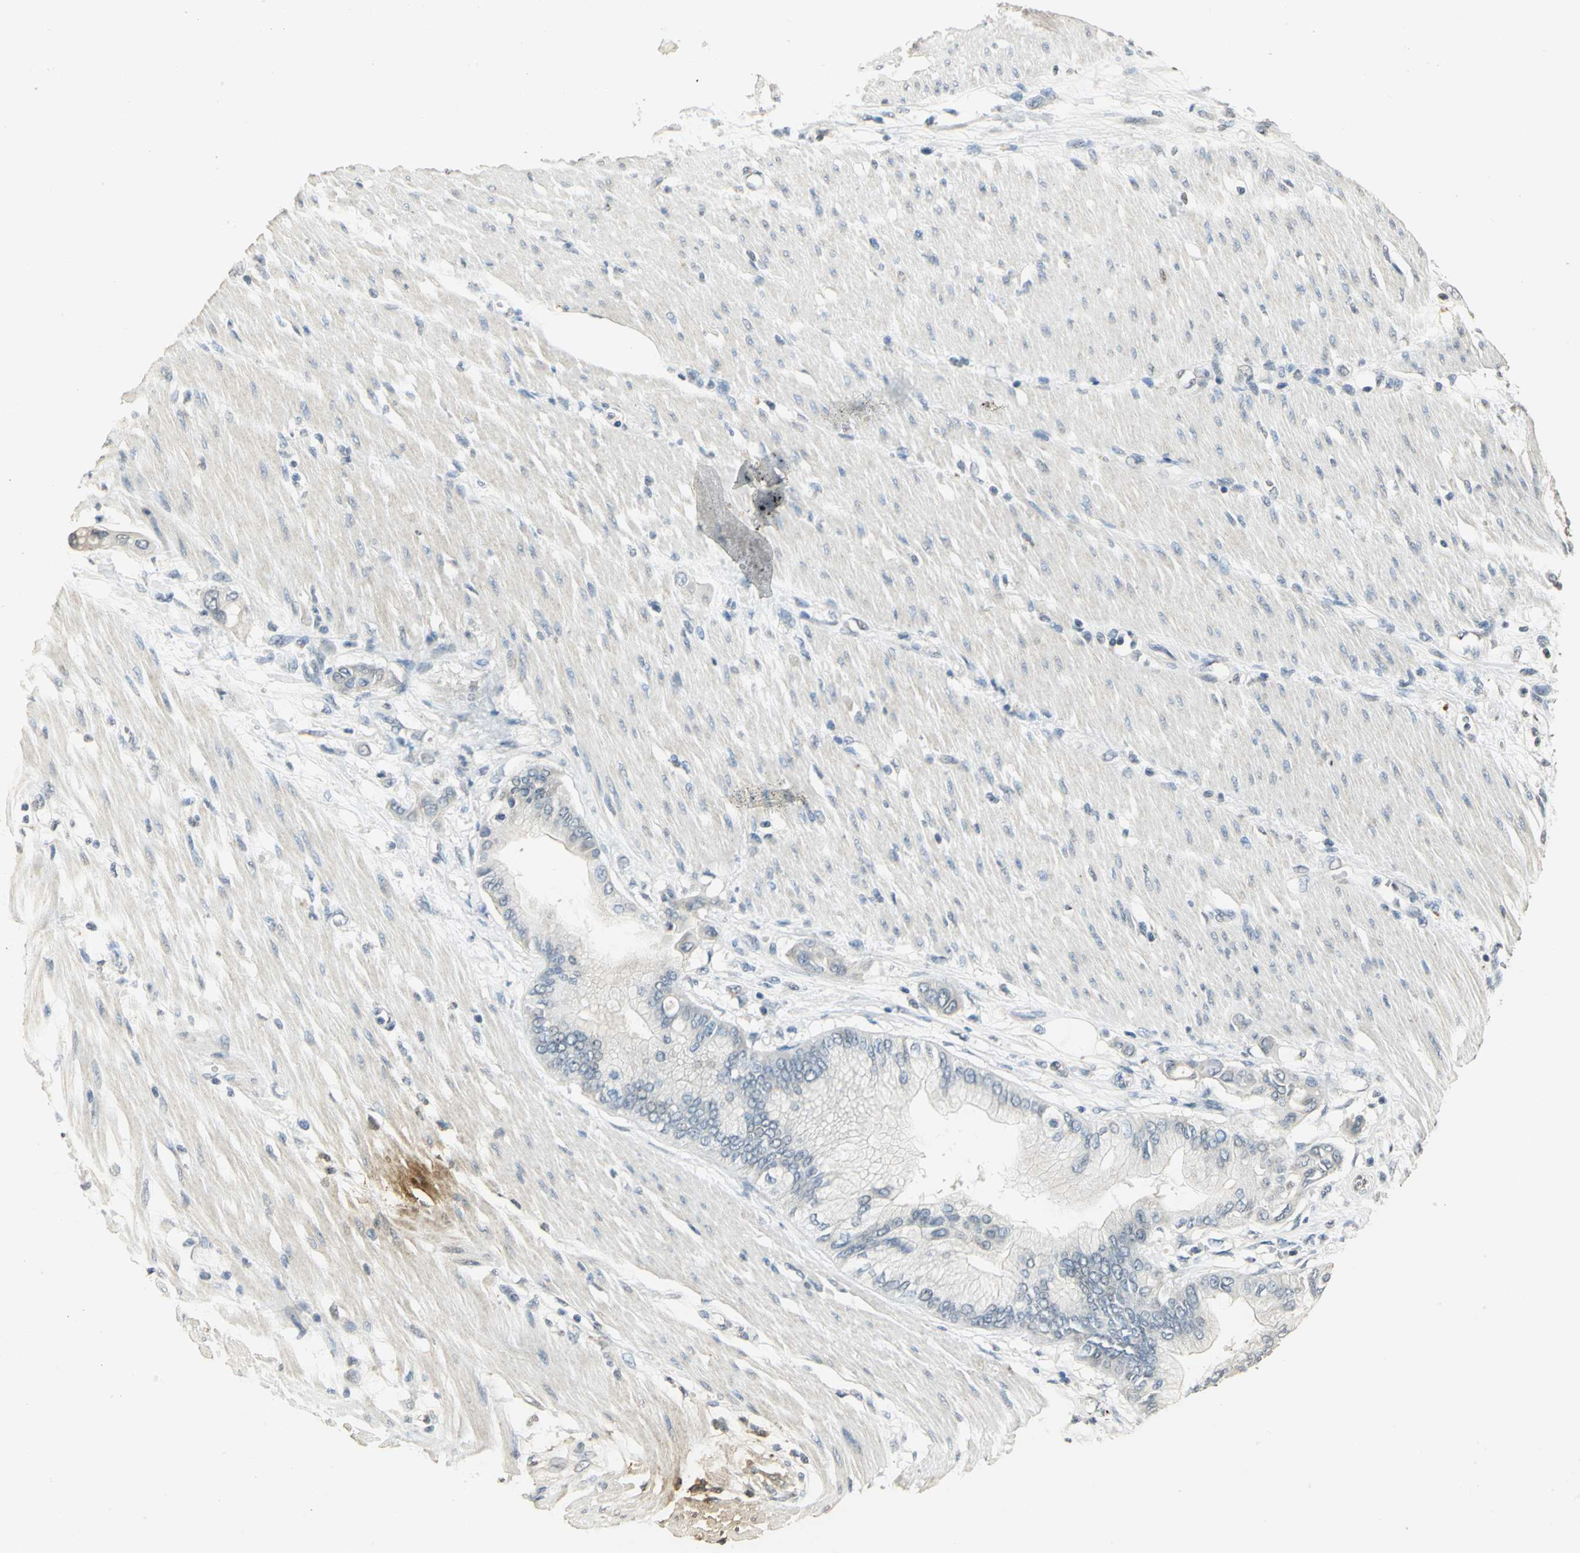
{"staining": {"intensity": "negative", "quantity": "none", "location": "none"}, "tissue": "pancreatic cancer", "cell_type": "Tumor cells", "image_type": "cancer", "snomed": [{"axis": "morphology", "description": "Adenocarcinoma, NOS"}, {"axis": "morphology", "description": "Adenocarcinoma, metastatic, NOS"}, {"axis": "topography", "description": "Lymph node"}, {"axis": "topography", "description": "Pancreas"}, {"axis": "topography", "description": "Duodenum"}], "caption": "DAB immunohistochemical staining of human pancreatic metastatic adenocarcinoma exhibits no significant staining in tumor cells. (DAB immunohistochemistry (IHC) visualized using brightfield microscopy, high magnification).", "gene": "DNAJB6", "patient": {"sex": "female", "age": 64}}